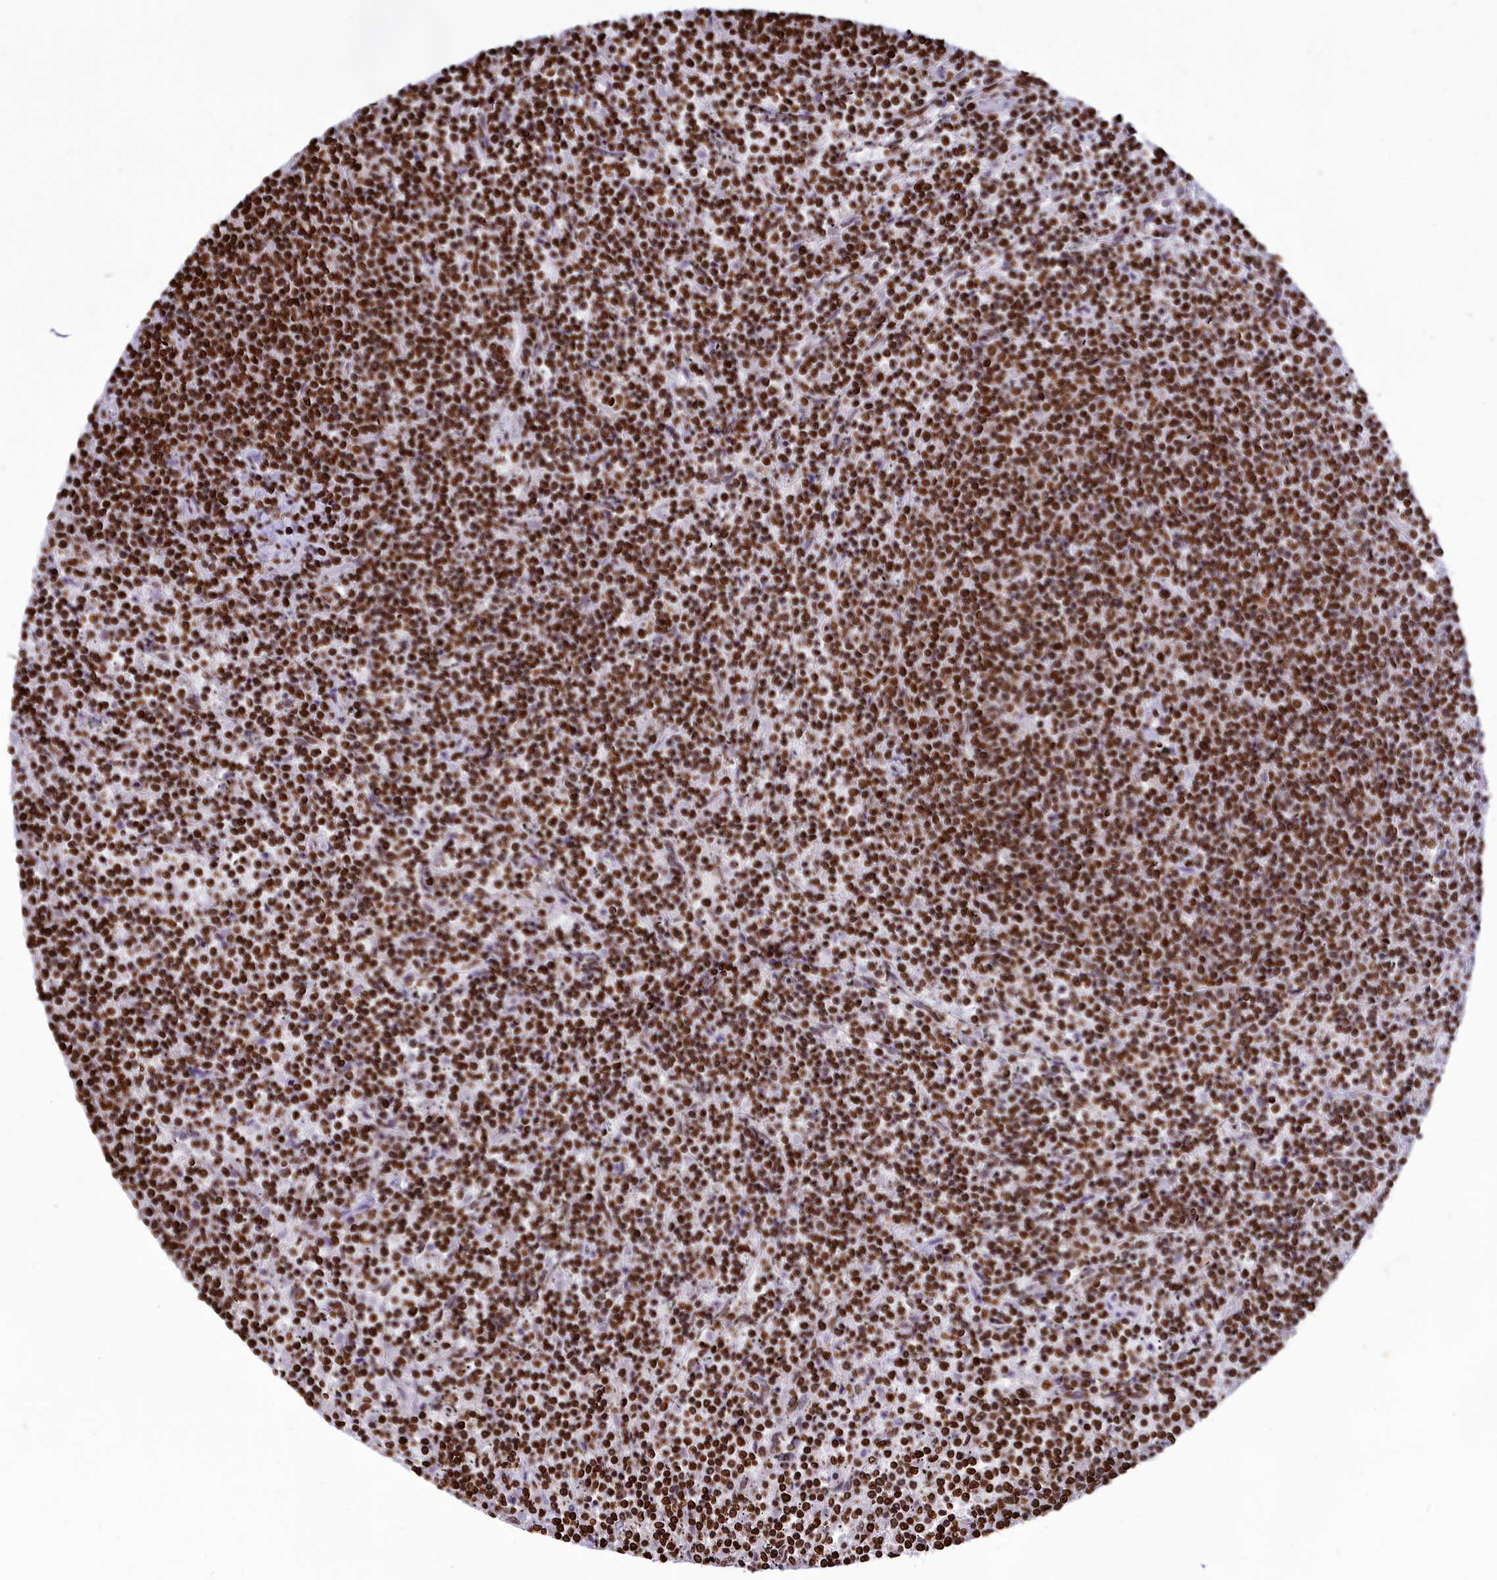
{"staining": {"intensity": "strong", "quantity": ">75%", "location": "nuclear"}, "tissue": "lymphoma", "cell_type": "Tumor cells", "image_type": "cancer", "snomed": [{"axis": "morphology", "description": "Malignant lymphoma, non-Hodgkin's type, Low grade"}, {"axis": "topography", "description": "Spleen"}], "caption": "Lymphoma stained with a brown dye exhibits strong nuclear positive positivity in about >75% of tumor cells.", "gene": "AKAP17A", "patient": {"sex": "female", "age": 50}}